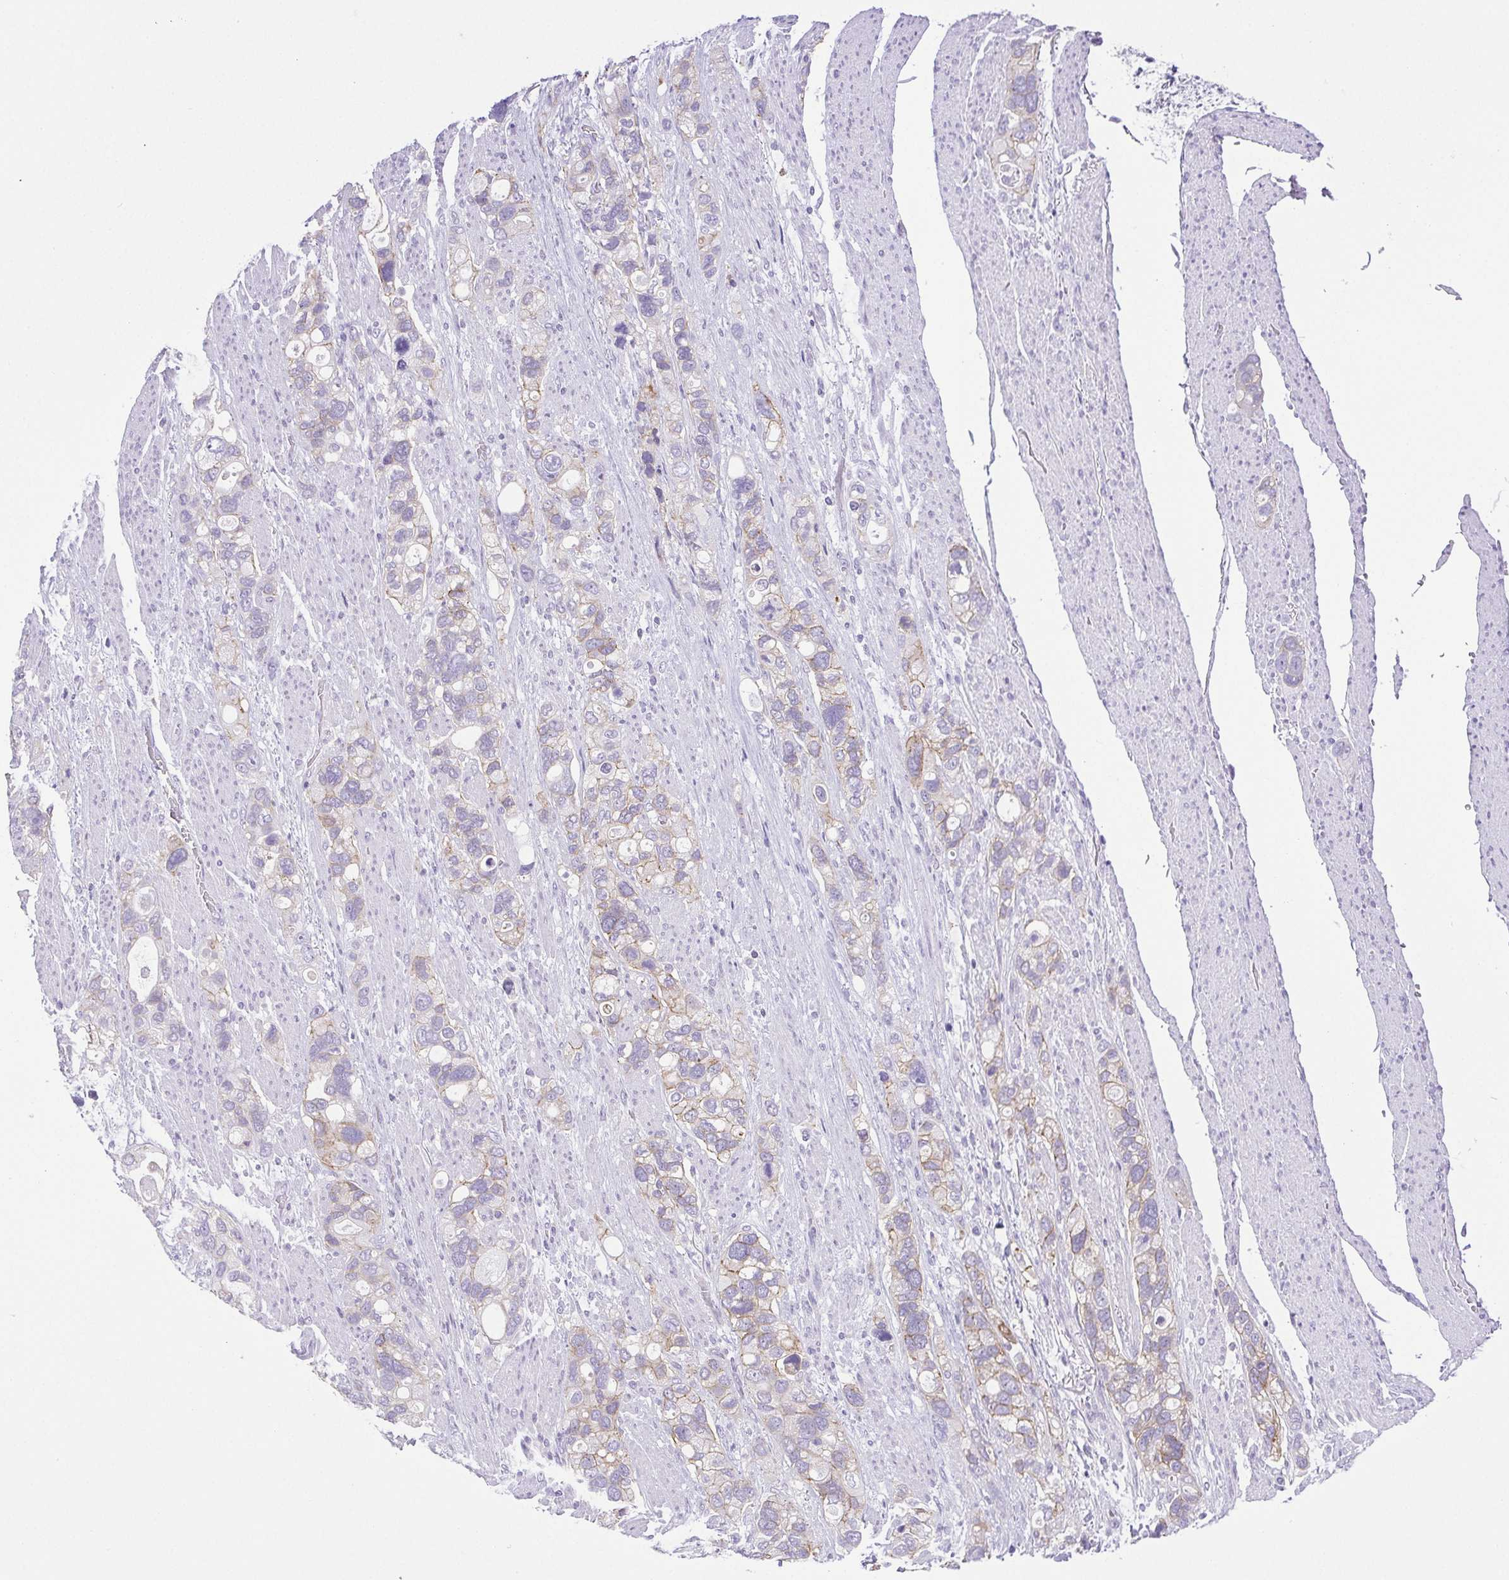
{"staining": {"intensity": "negative", "quantity": "none", "location": "none"}, "tissue": "stomach cancer", "cell_type": "Tumor cells", "image_type": "cancer", "snomed": [{"axis": "morphology", "description": "Adenocarcinoma, NOS"}, {"axis": "topography", "description": "Stomach, upper"}], "caption": "Photomicrograph shows no protein staining in tumor cells of stomach adenocarcinoma tissue.", "gene": "HLA-G", "patient": {"sex": "female", "age": 81}}